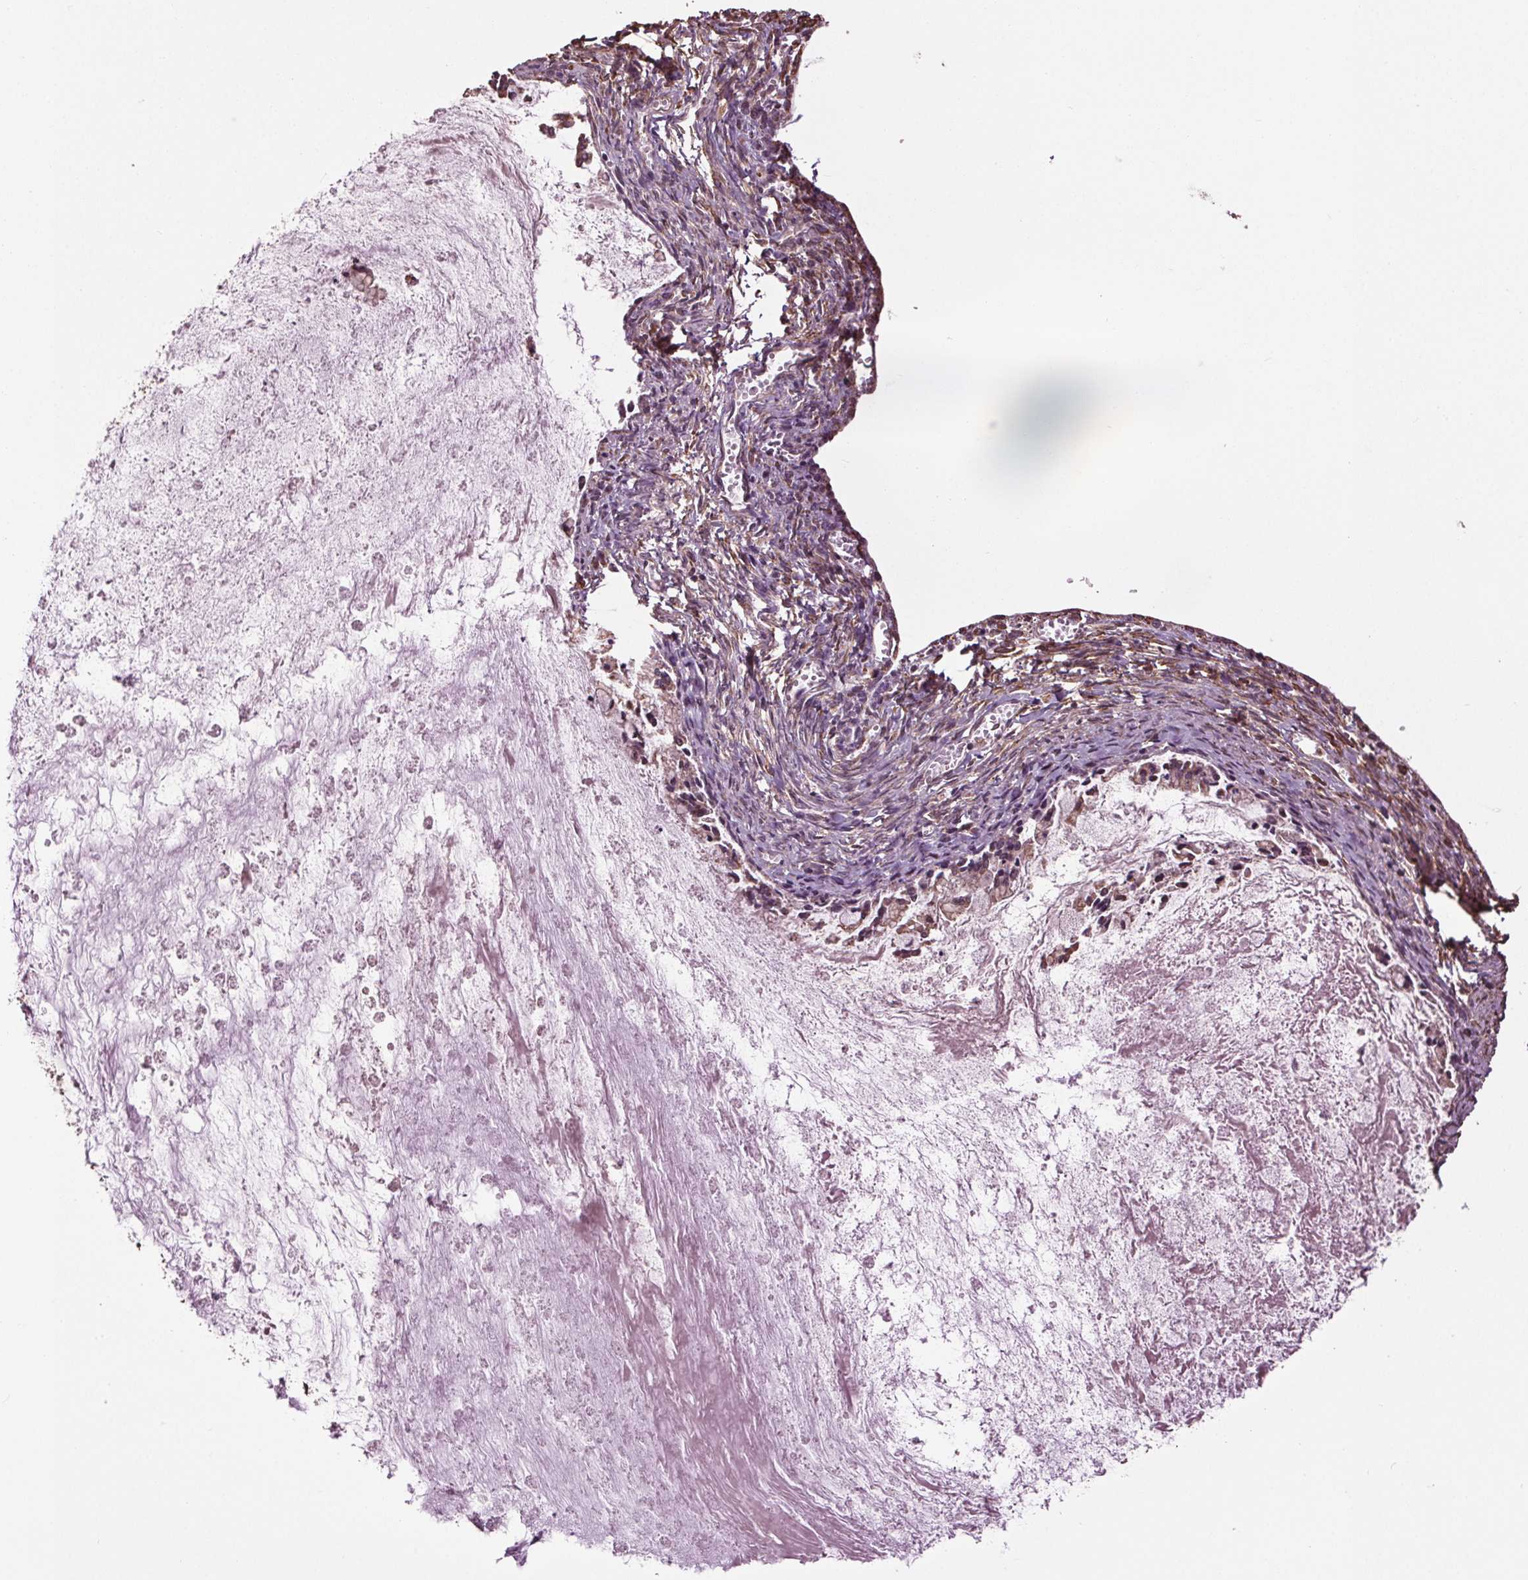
{"staining": {"intensity": "moderate", "quantity": "25%-75%", "location": "cytoplasmic/membranous"}, "tissue": "ovarian cancer", "cell_type": "Tumor cells", "image_type": "cancer", "snomed": [{"axis": "morphology", "description": "Cystadenocarcinoma, mucinous, NOS"}, {"axis": "topography", "description": "Ovary"}], "caption": "DAB (3,3'-diaminobenzidine) immunohistochemical staining of ovarian mucinous cystadenocarcinoma exhibits moderate cytoplasmic/membranous protein positivity in approximately 25%-75% of tumor cells.", "gene": "RNPEP", "patient": {"sex": "female", "age": 67}}